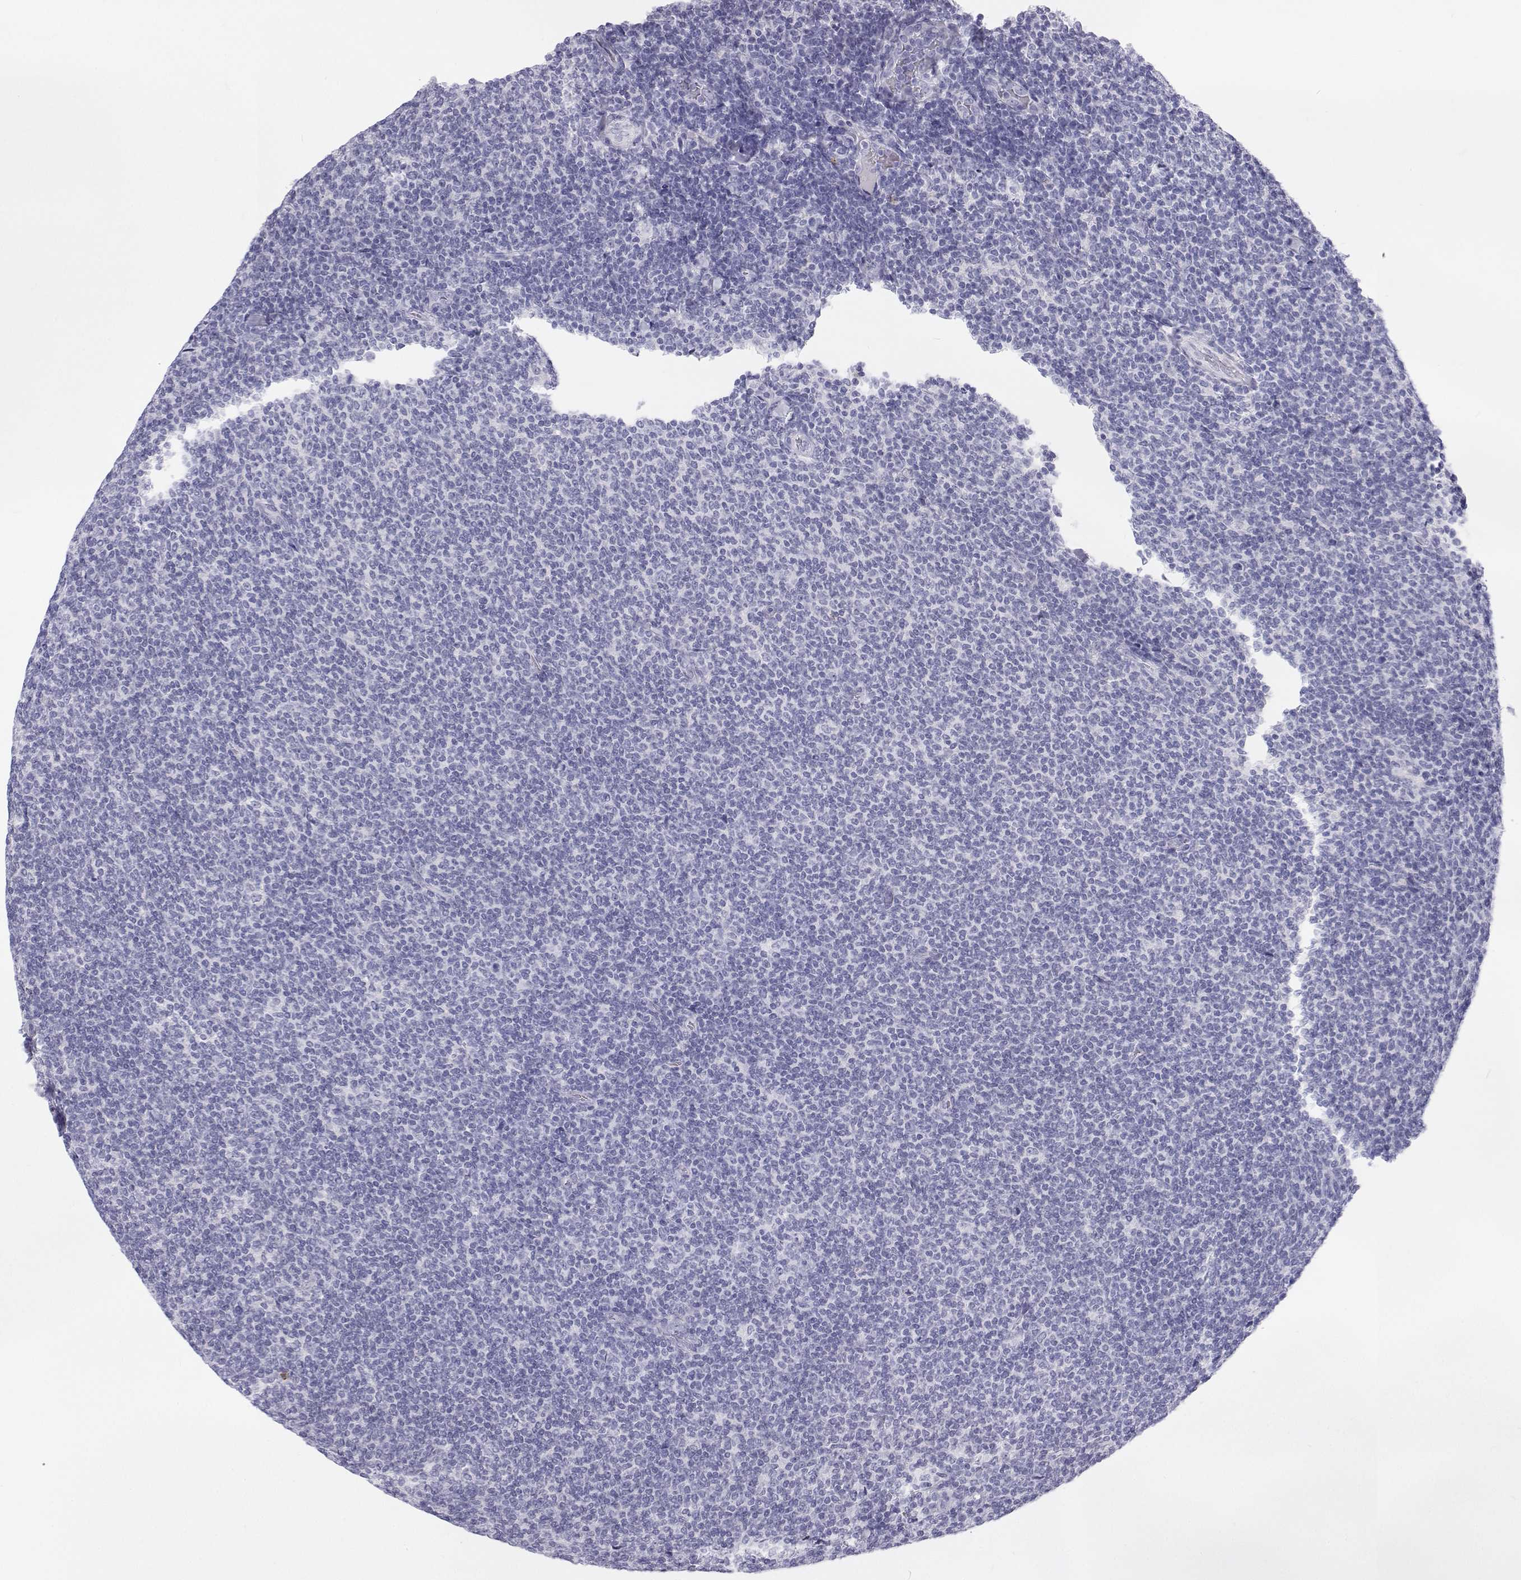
{"staining": {"intensity": "negative", "quantity": "none", "location": "none"}, "tissue": "lymphoma", "cell_type": "Tumor cells", "image_type": "cancer", "snomed": [{"axis": "morphology", "description": "Malignant lymphoma, non-Hodgkin's type, Low grade"}, {"axis": "topography", "description": "Lymph node"}], "caption": "Immunohistochemical staining of human malignant lymphoma, non-Hodgkin's type (low-grade) shows no significant staining in tumor cells.", "gene": "SFTPB", "patient": {"sex": "male", "age": 52}}